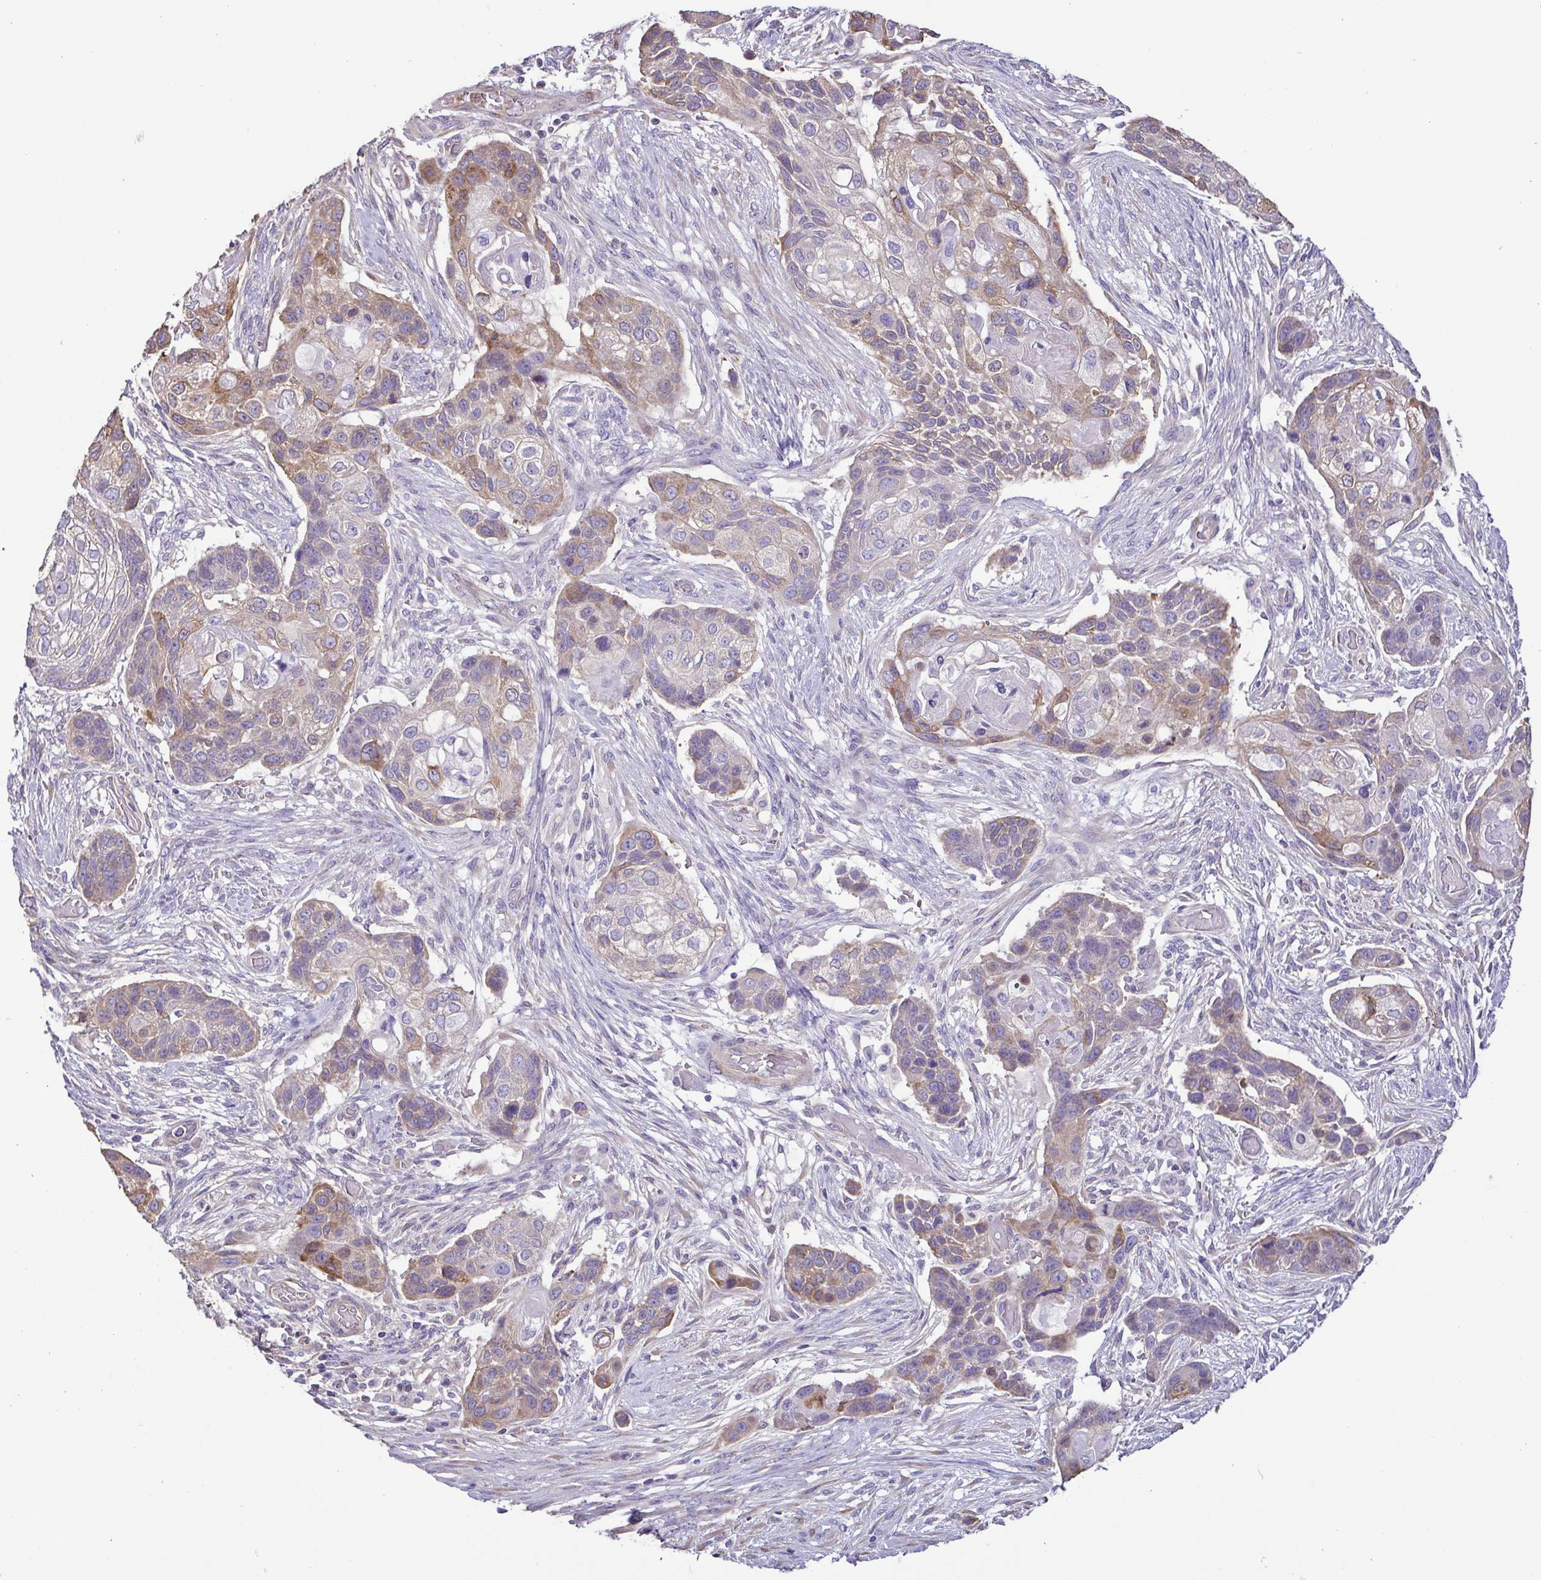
{"staining": {"intensity": "moderate", "quantity": "<25%", "location": "cytoplasmic/membranous"}, "tissue": "lung cancer", "cell_type": "Tumor cells", "image_type": "cancer", "snomed": [{"axis": "morphology", "description": "Squamous cell carcinoma, NOS"}, {"axis": "topography", "description": "Lung"}], "caption": "IHC of lung cancer displays low levels of moderate cytoplasmic/membranous positivity in about <25% of tumor cells. The staining was performed using DAB (3,3'-diaminobenzidine) to visualize the protein expression in brown, while the nuclei were stained in blue with hematoxylin (Magnification: 20x).", "gene": "MYL10", "patient": {"sex": "male", "age": 69}}